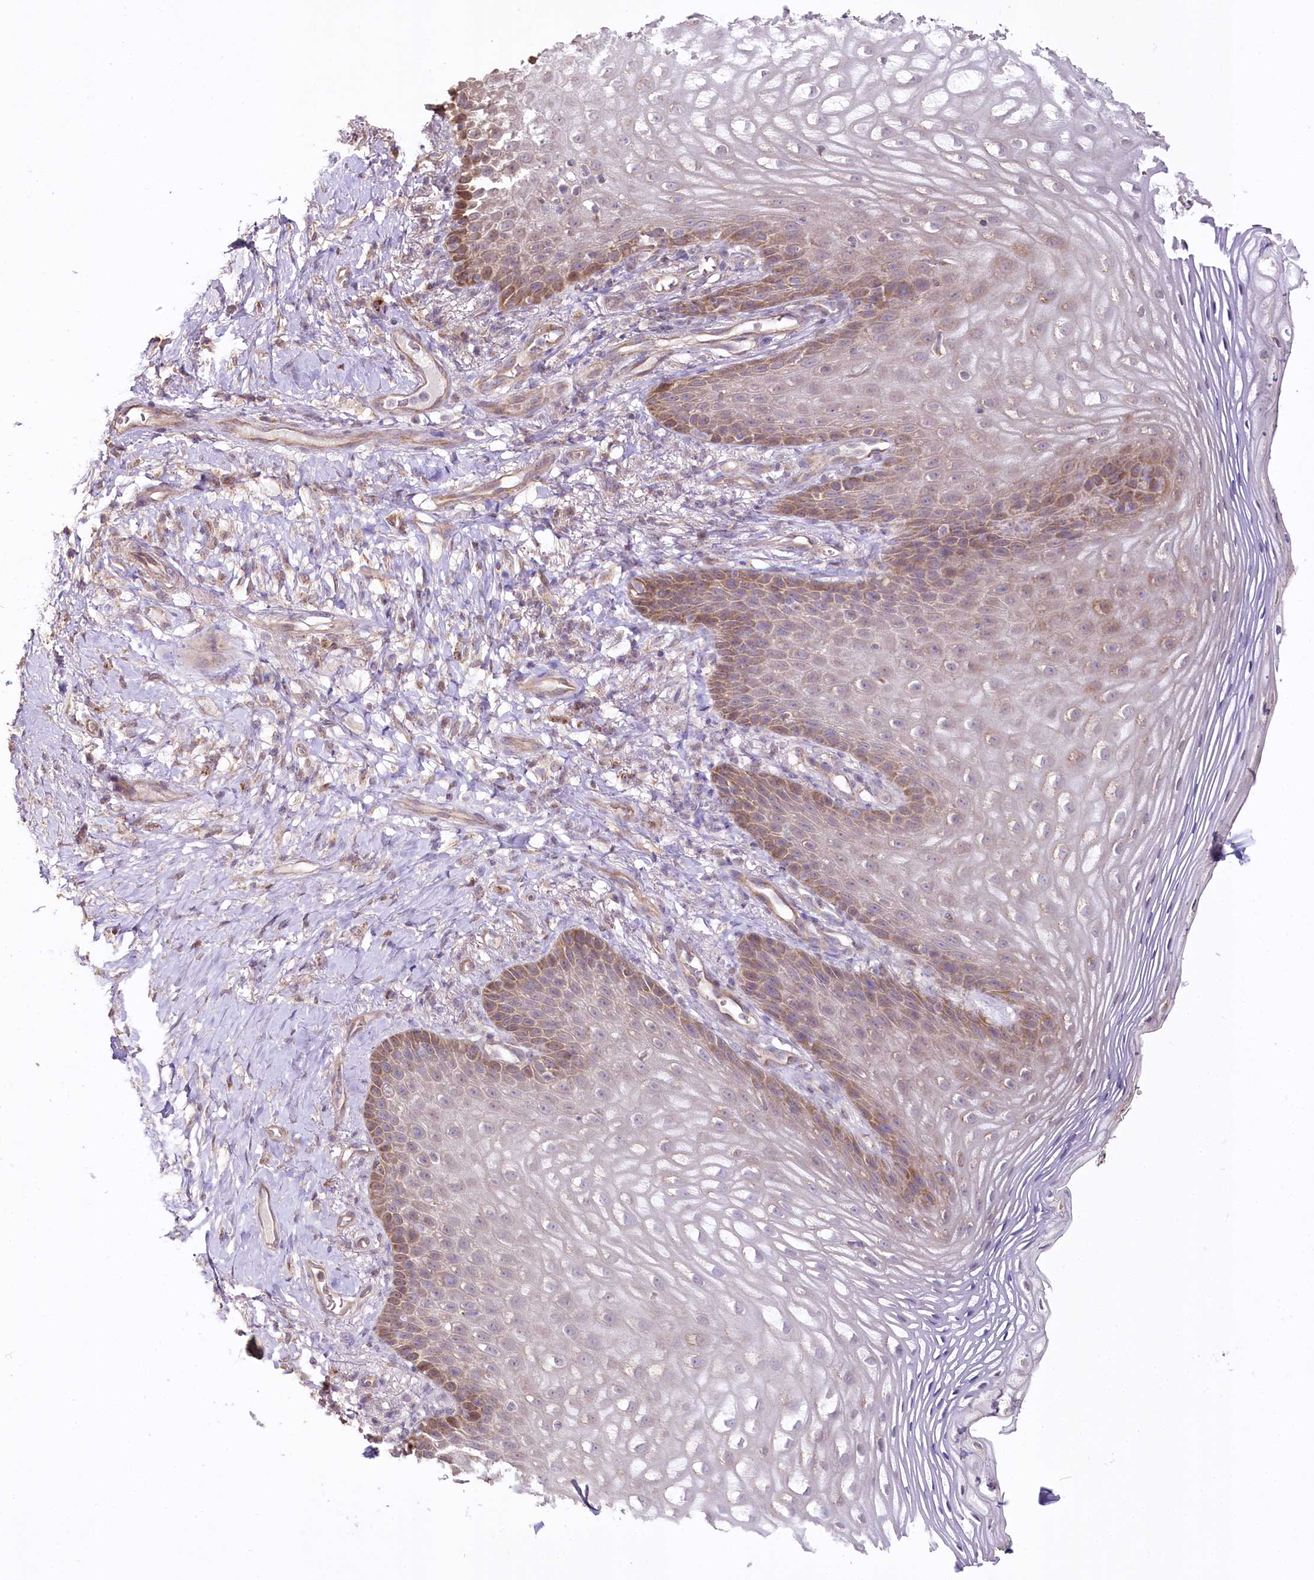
{"staining": {"intensity": "moderate", "quantity": ">75%", "location": "cytoplasmic/membranous"}, "tissue": "vagina", "cell_type": "Squamous epithelial cells", "image_type": "normal", "snomed": [{"axis": "morphology", "description": "Normal tissue, NOS"}, {"axis": "topography", "description": "Vagina"}], "caption": "Immunohistochemistry (IHC) histopathology image of unremarkable vagina: vagina stained using IHC exhibits medium levels of moderate protein expression localized specifically in the cytoplasmic/membranous of squamous epithelial cells, appearing as a cytoplasmic/membranous brown color.", "gene": "ZNF226", "patient": {"sex": "female", "age": 60}}